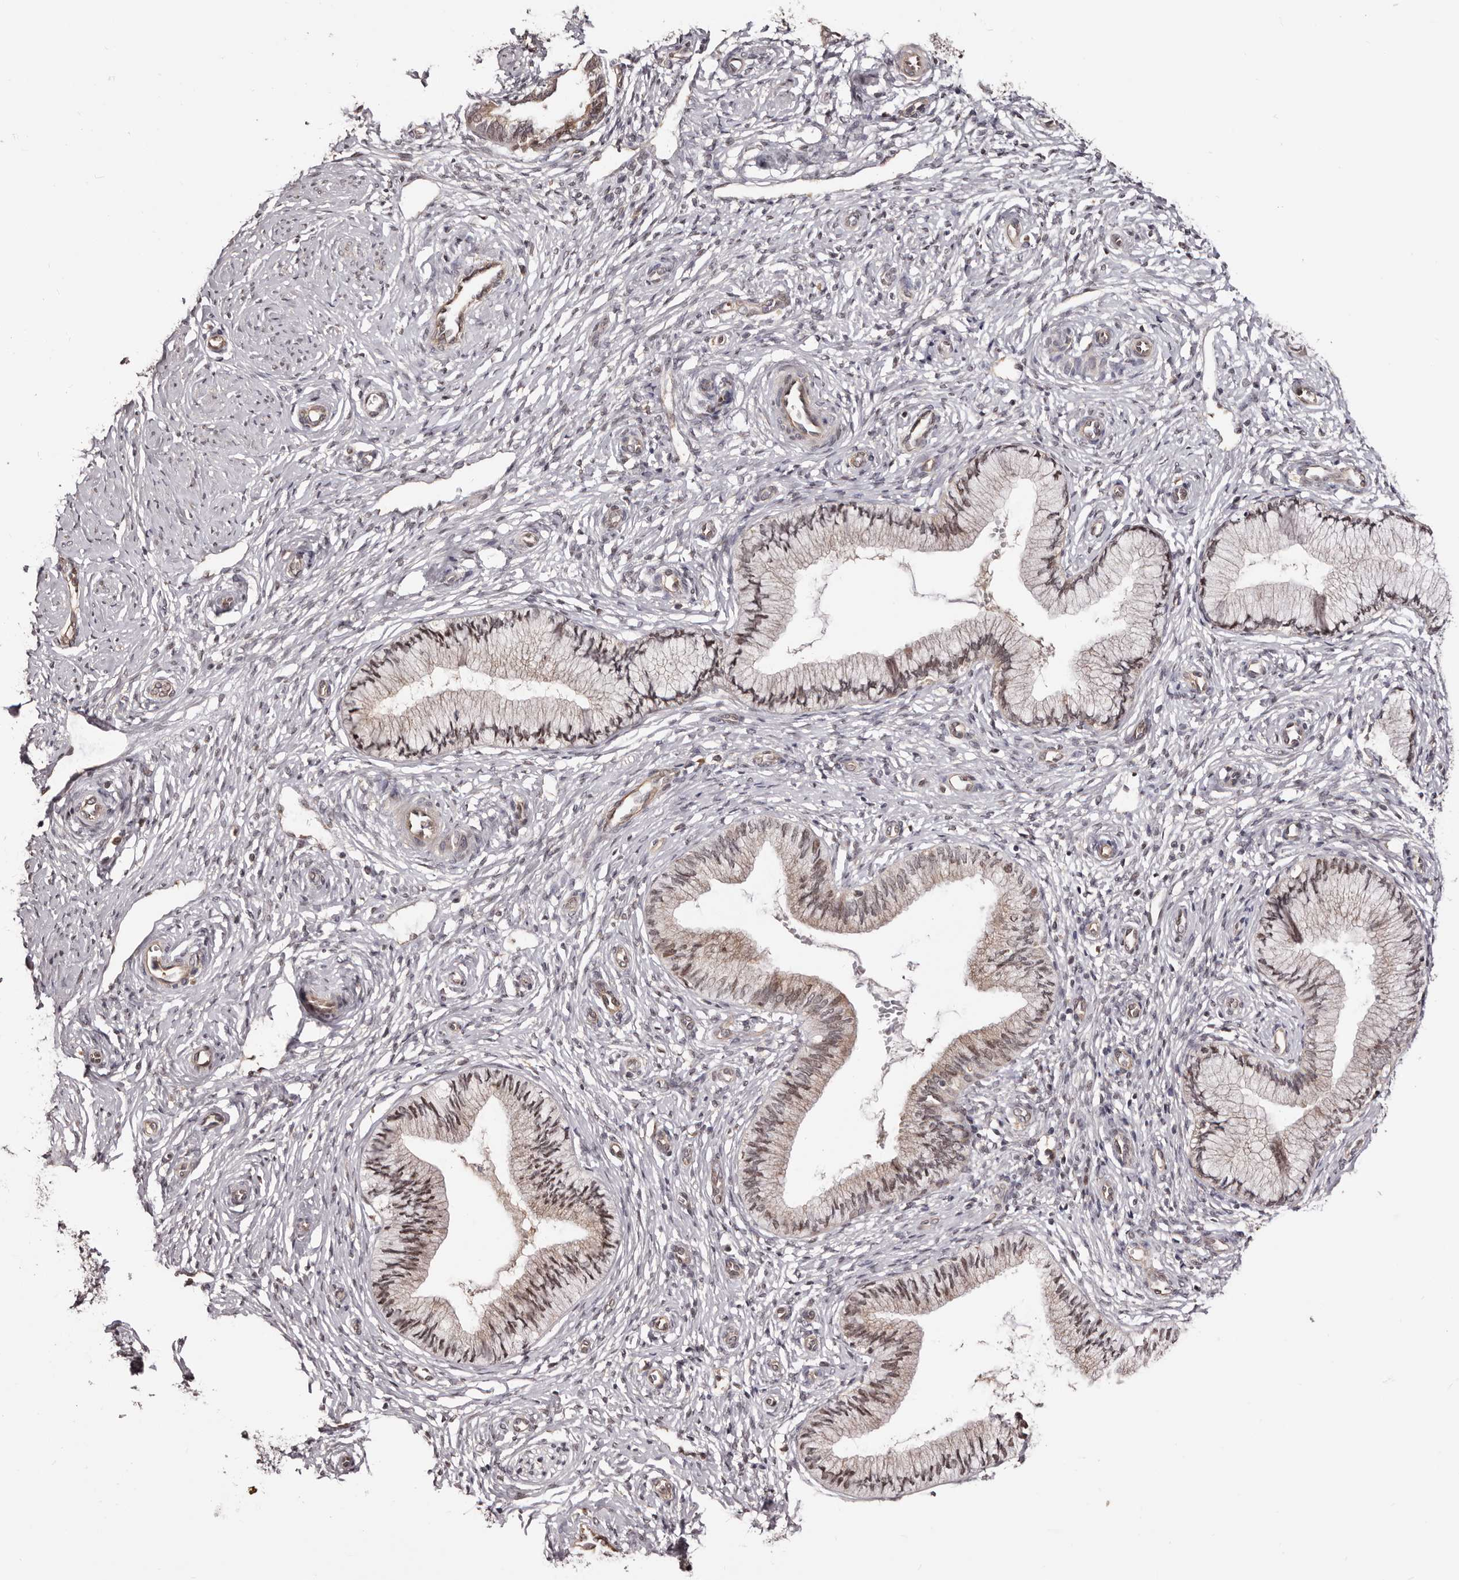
{"staining": {"intensity": "weak", "quantity": "25%-75%", "location": "cytoplasmic/membranous,nuclear"}, "tissue": "cervix", "cell_type": "Glandular cells", "image_type": "normal", "snomed": [{"axis": "morphology", "description": "Normal tissue, NOS"}, {"axis": "topography", "description": "Cervix"}], "caption": "Immunohistochemistry photomicrograph of benign human cervix stained for a protein (brown), which reveals low levels of weak cytoplasmic/membranous,nuclear positivity in about 25%-75% of glandular cells.", "gene": "NOL12", "patient": {"sex": "female", "age": 27}}